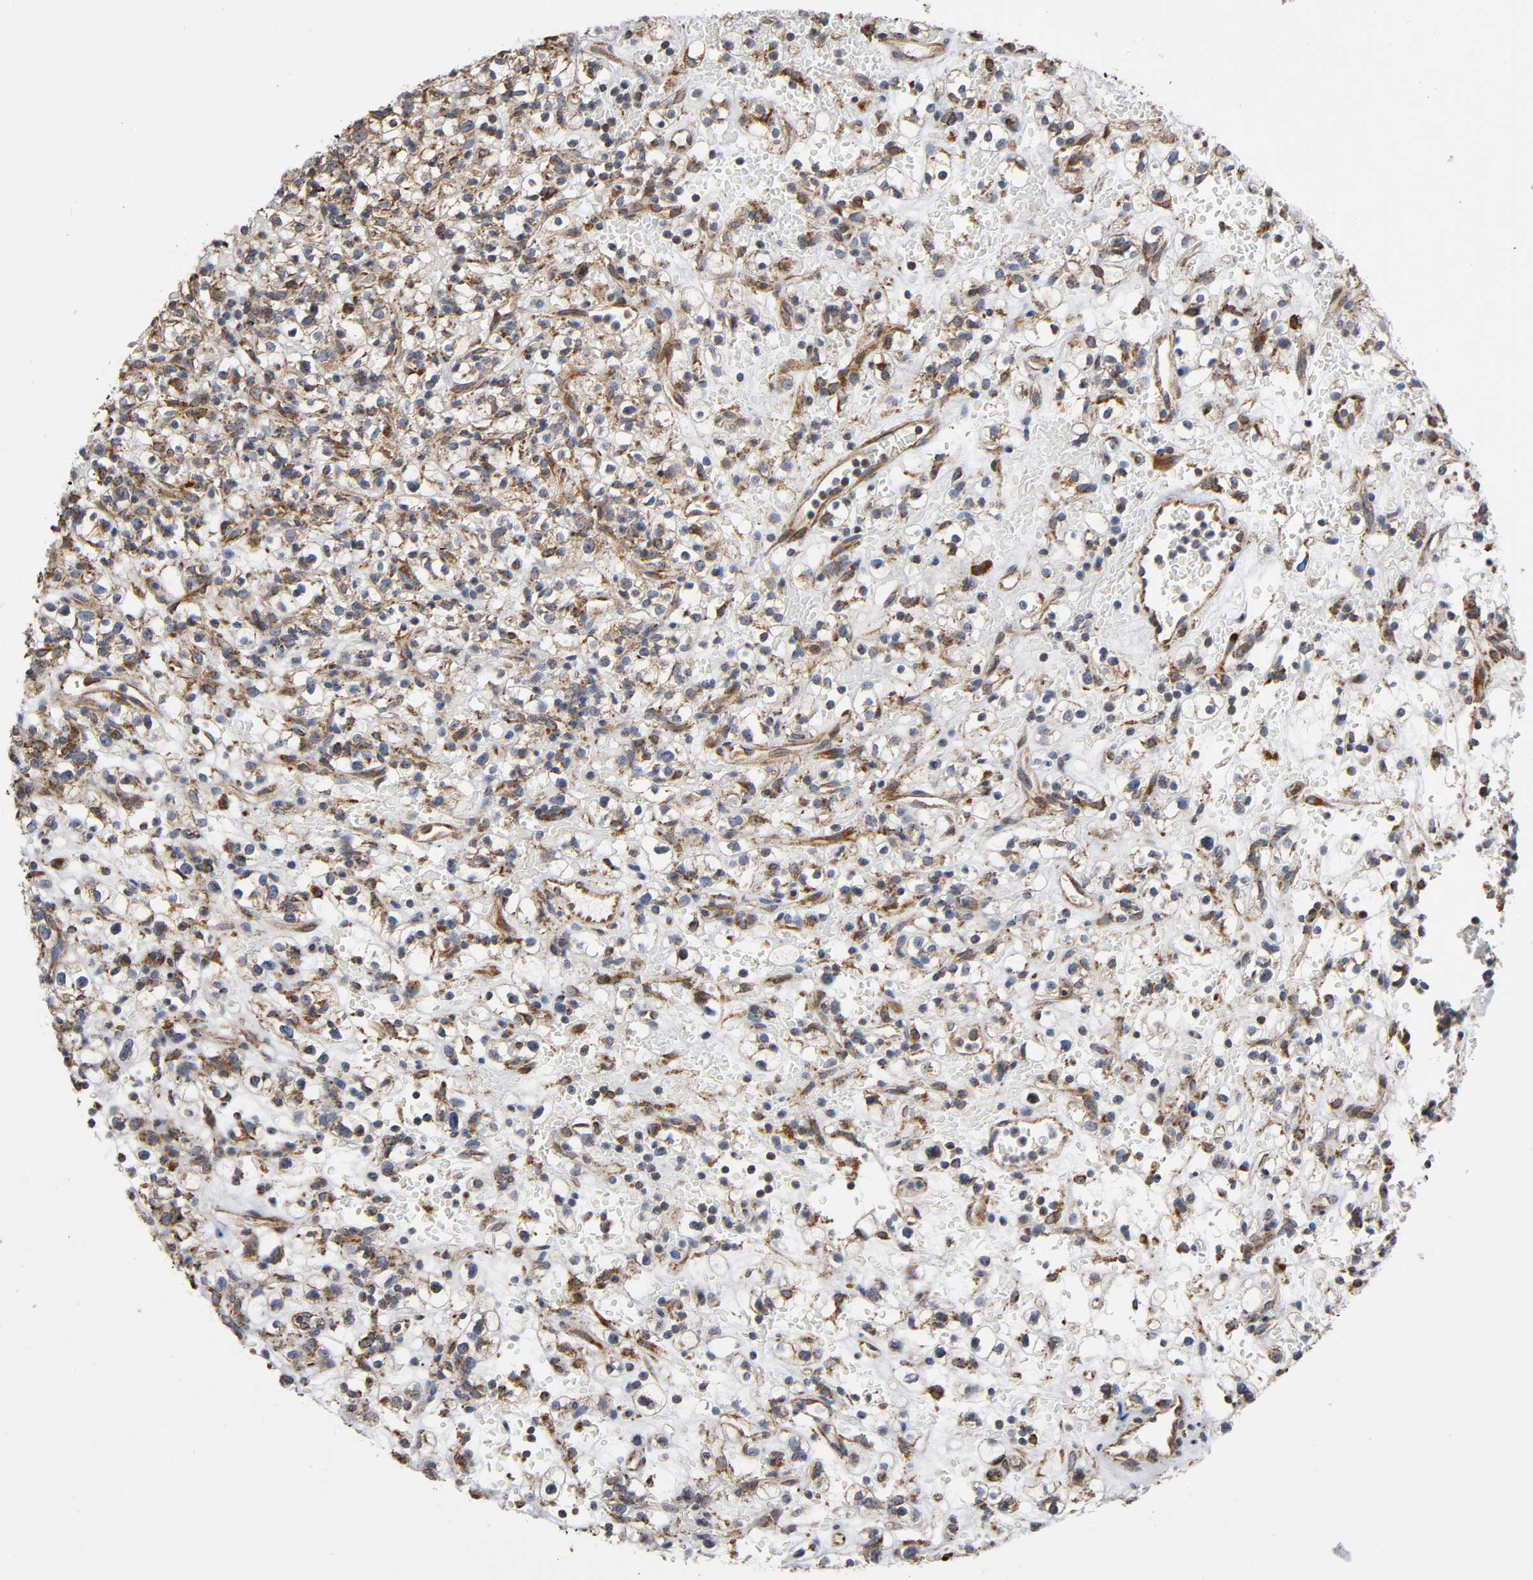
{"staining": {"intensity": "moderate", "quantity": "25%-75%", "location": "cytoplasmic/membranous"}, "tissue": "renal cancer", "cell_type": "Tumor cells", "image_type": "cancer", "snomed": [{"axis": "morphology", "description": "Normal tissue, NOS"}, {"axis": "morphology", "description": "Adenocarcinoma, NOS"}, {"axis": "topography", "description": "Kidney"}], "caption": "IHC image of neoplastic tissue: human adenocarcinoma (renal) stained using immunohistochemistry reveals medium levels of moderate protein expression localized specifically in the cytoplasmic/membranous of tumor cells, appearing as a cytoplasmic/membranous brown color.", "gene": "MAP3K1", "patient": {"sex": "female", "age": 72}}